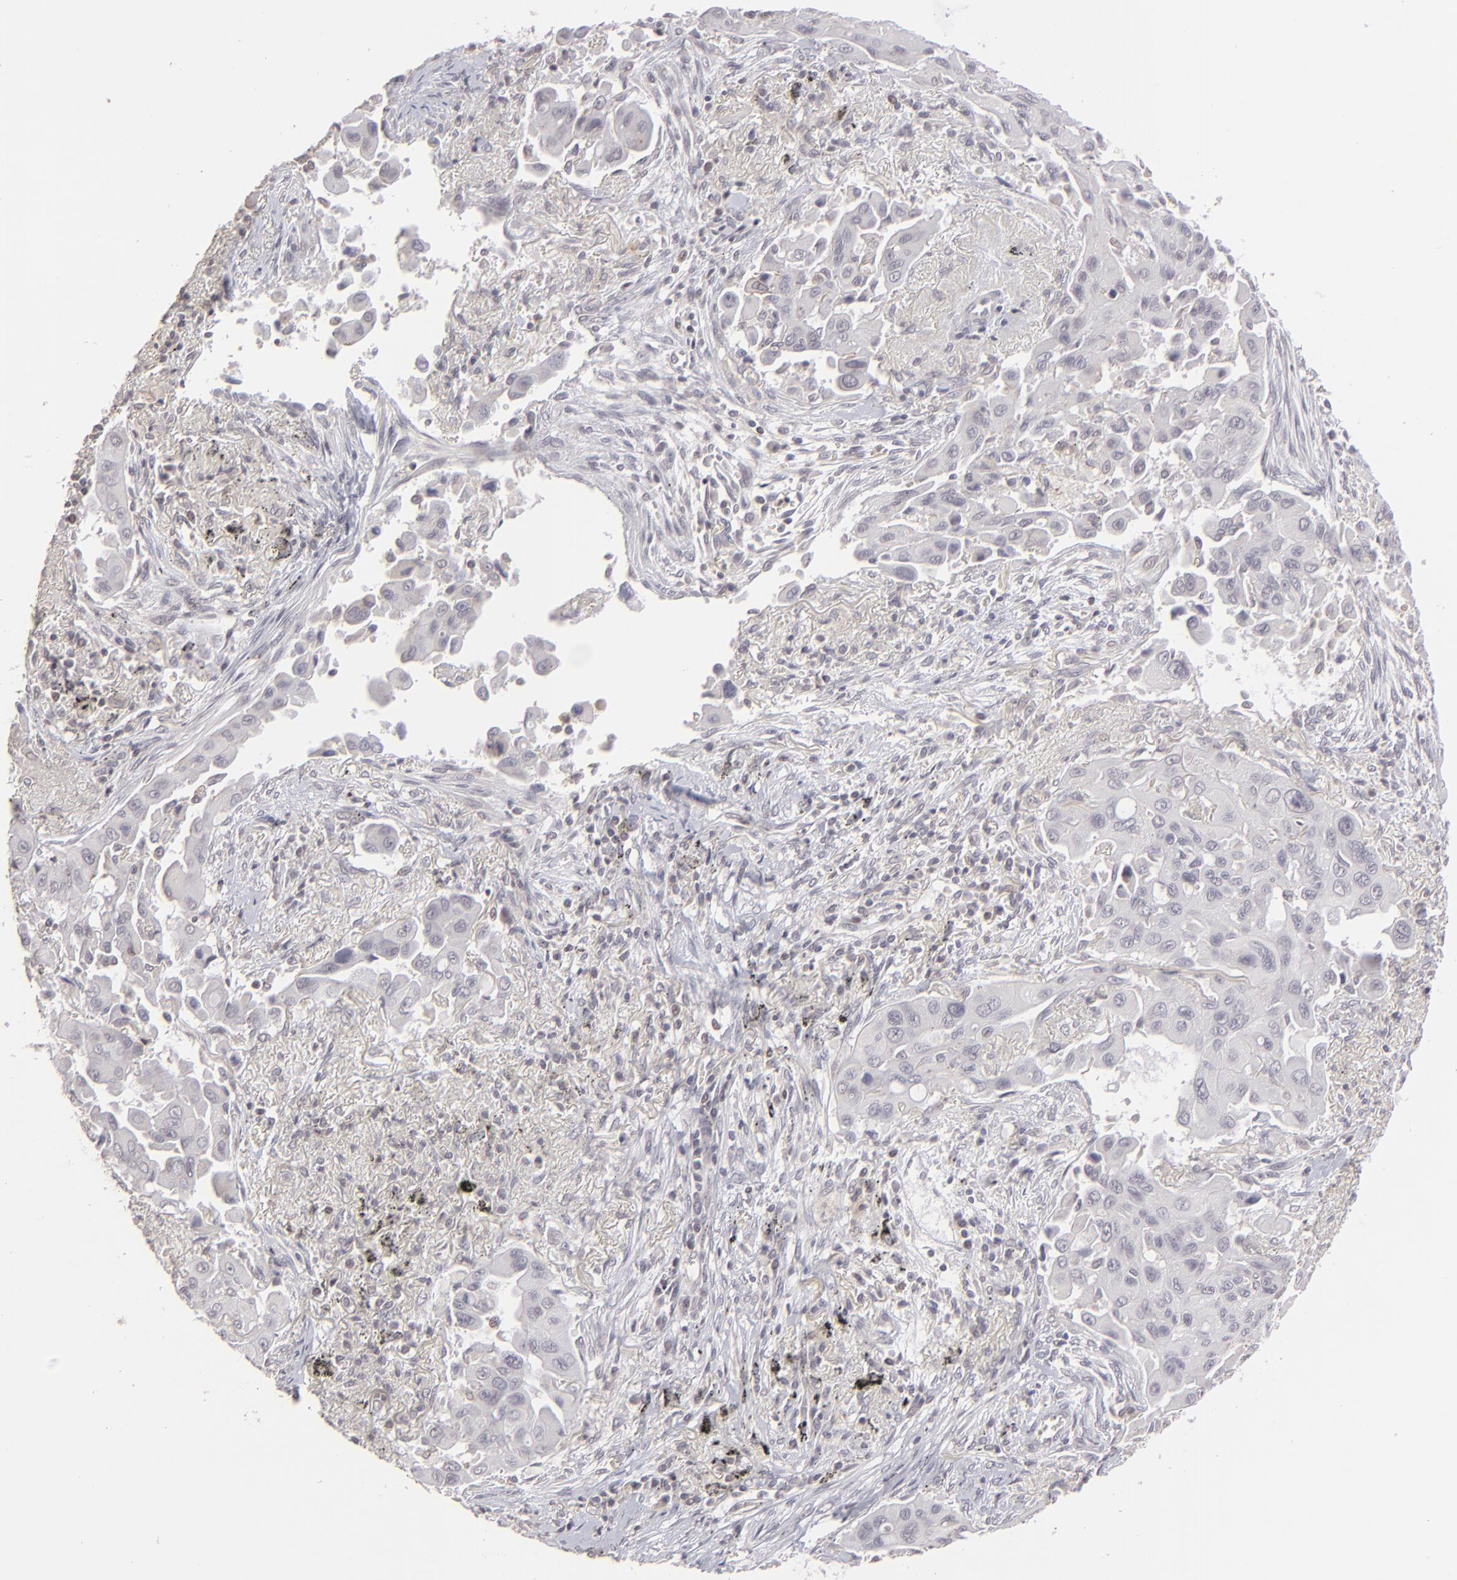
{"staining": {"intensity": "negative", "quantity": "none", "location": "none"}, "tissue": "lung cancer", "cell_type": "Tumor cells", "image_type": "cancer", "snomed": [{"axis": "morphology", "description": "Adenocarcinoma, NOS"}, {"axis": "topography", "description": "Lung"}], "caption": "Lung cancer was stained to show a protein in brown. There is no significant expression in tumor cells.", "gene": "CLDN2", "patient": {"sex": "male", "age": 68}}